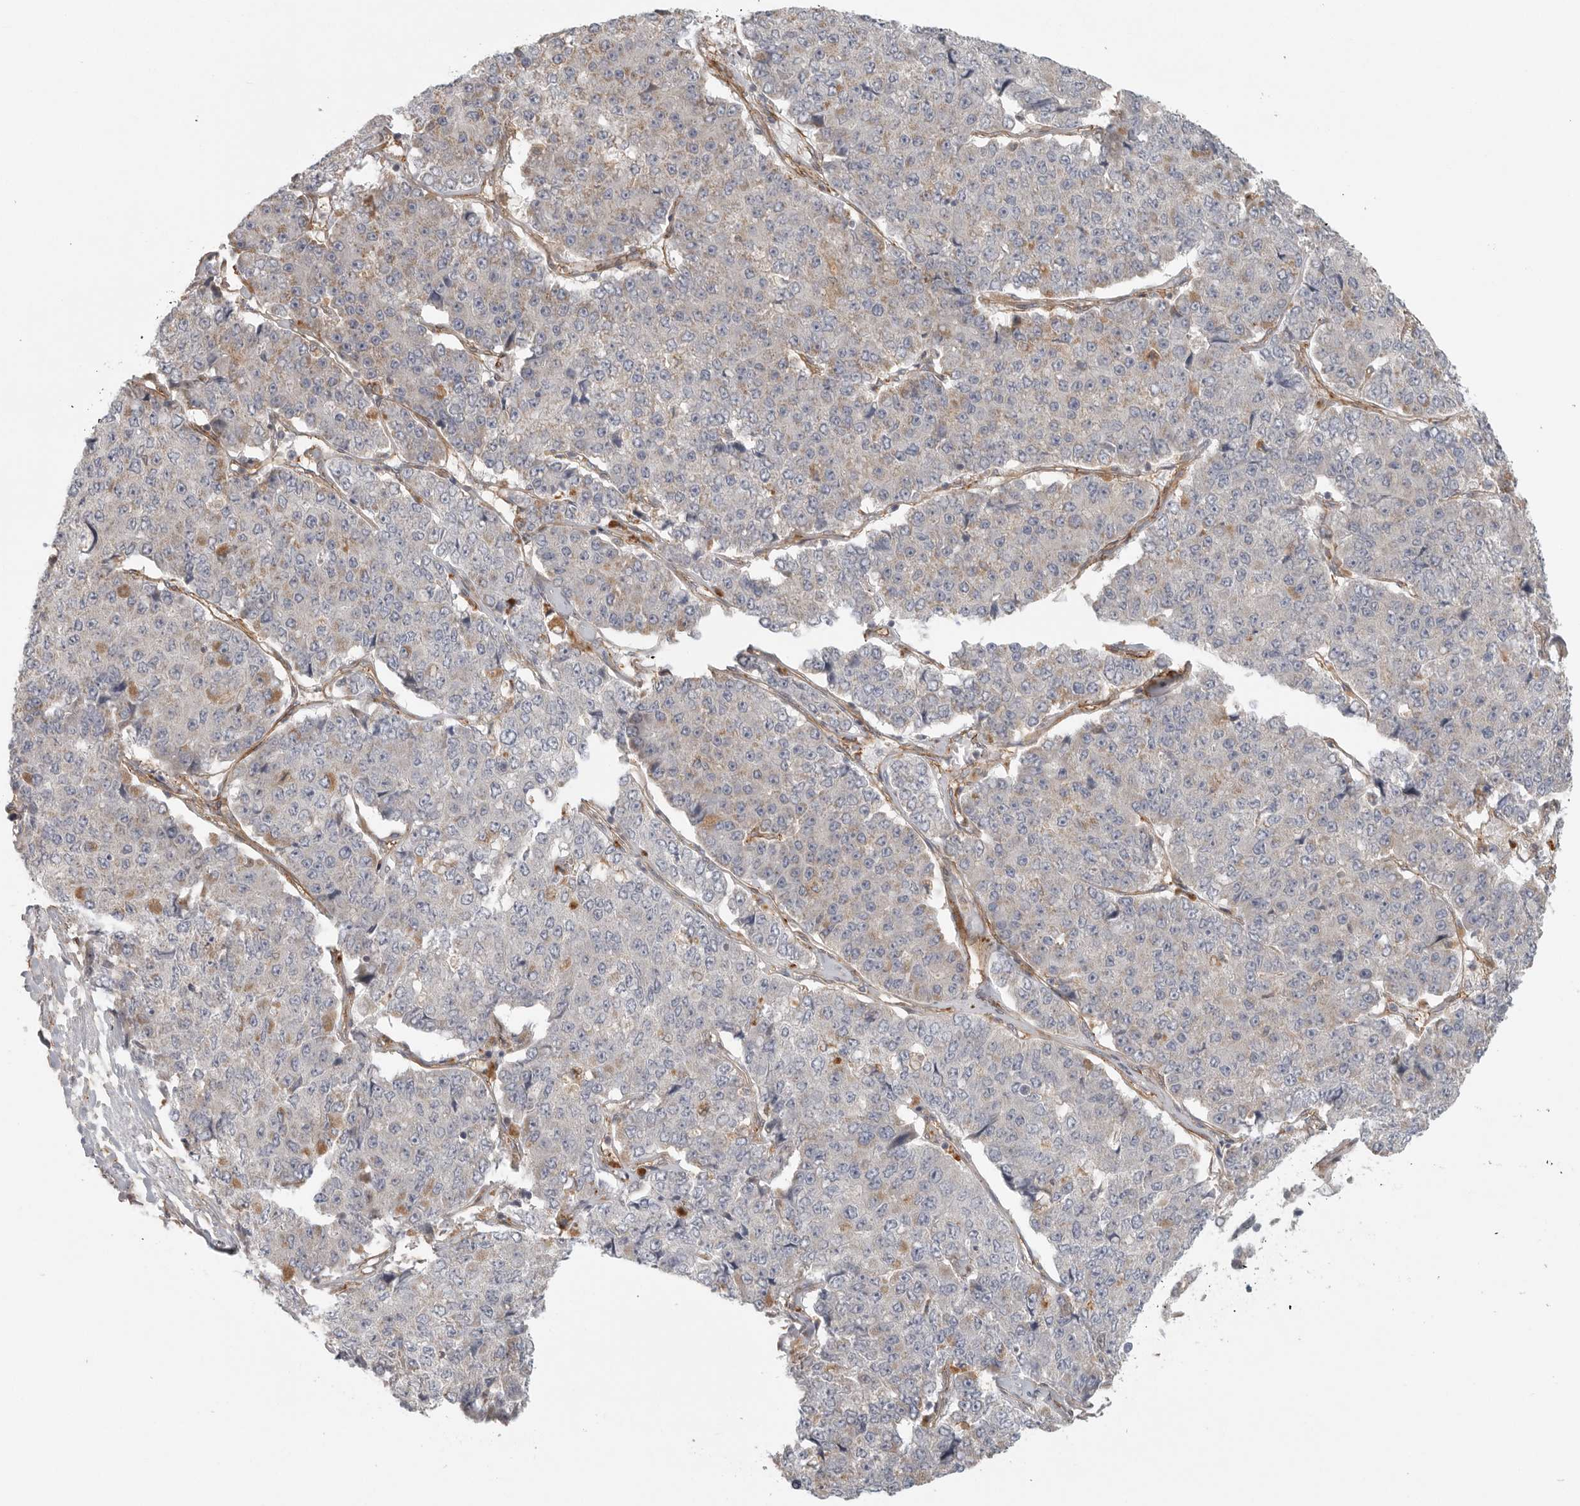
{"staining": {"intensity": "weak", "quantity": "<25%", "location": "cytoplasmic/membranous"}, "tissue": "pancreatic cancer", "cell_type": "Tumor cells", "image_type": "cancer", "snomed": [{"axis": "morphology", "description": "Adenocarcinoma, NOS"}, {"axis": "topography", "description": "Pancreas"}], "caption": "Histopathology image shows no protein expression in tumor cells of adenocarcinoma (pancreatic) tissue.", "gene": "LONRF1", "patient": {"sex": "male", "age": 50}}